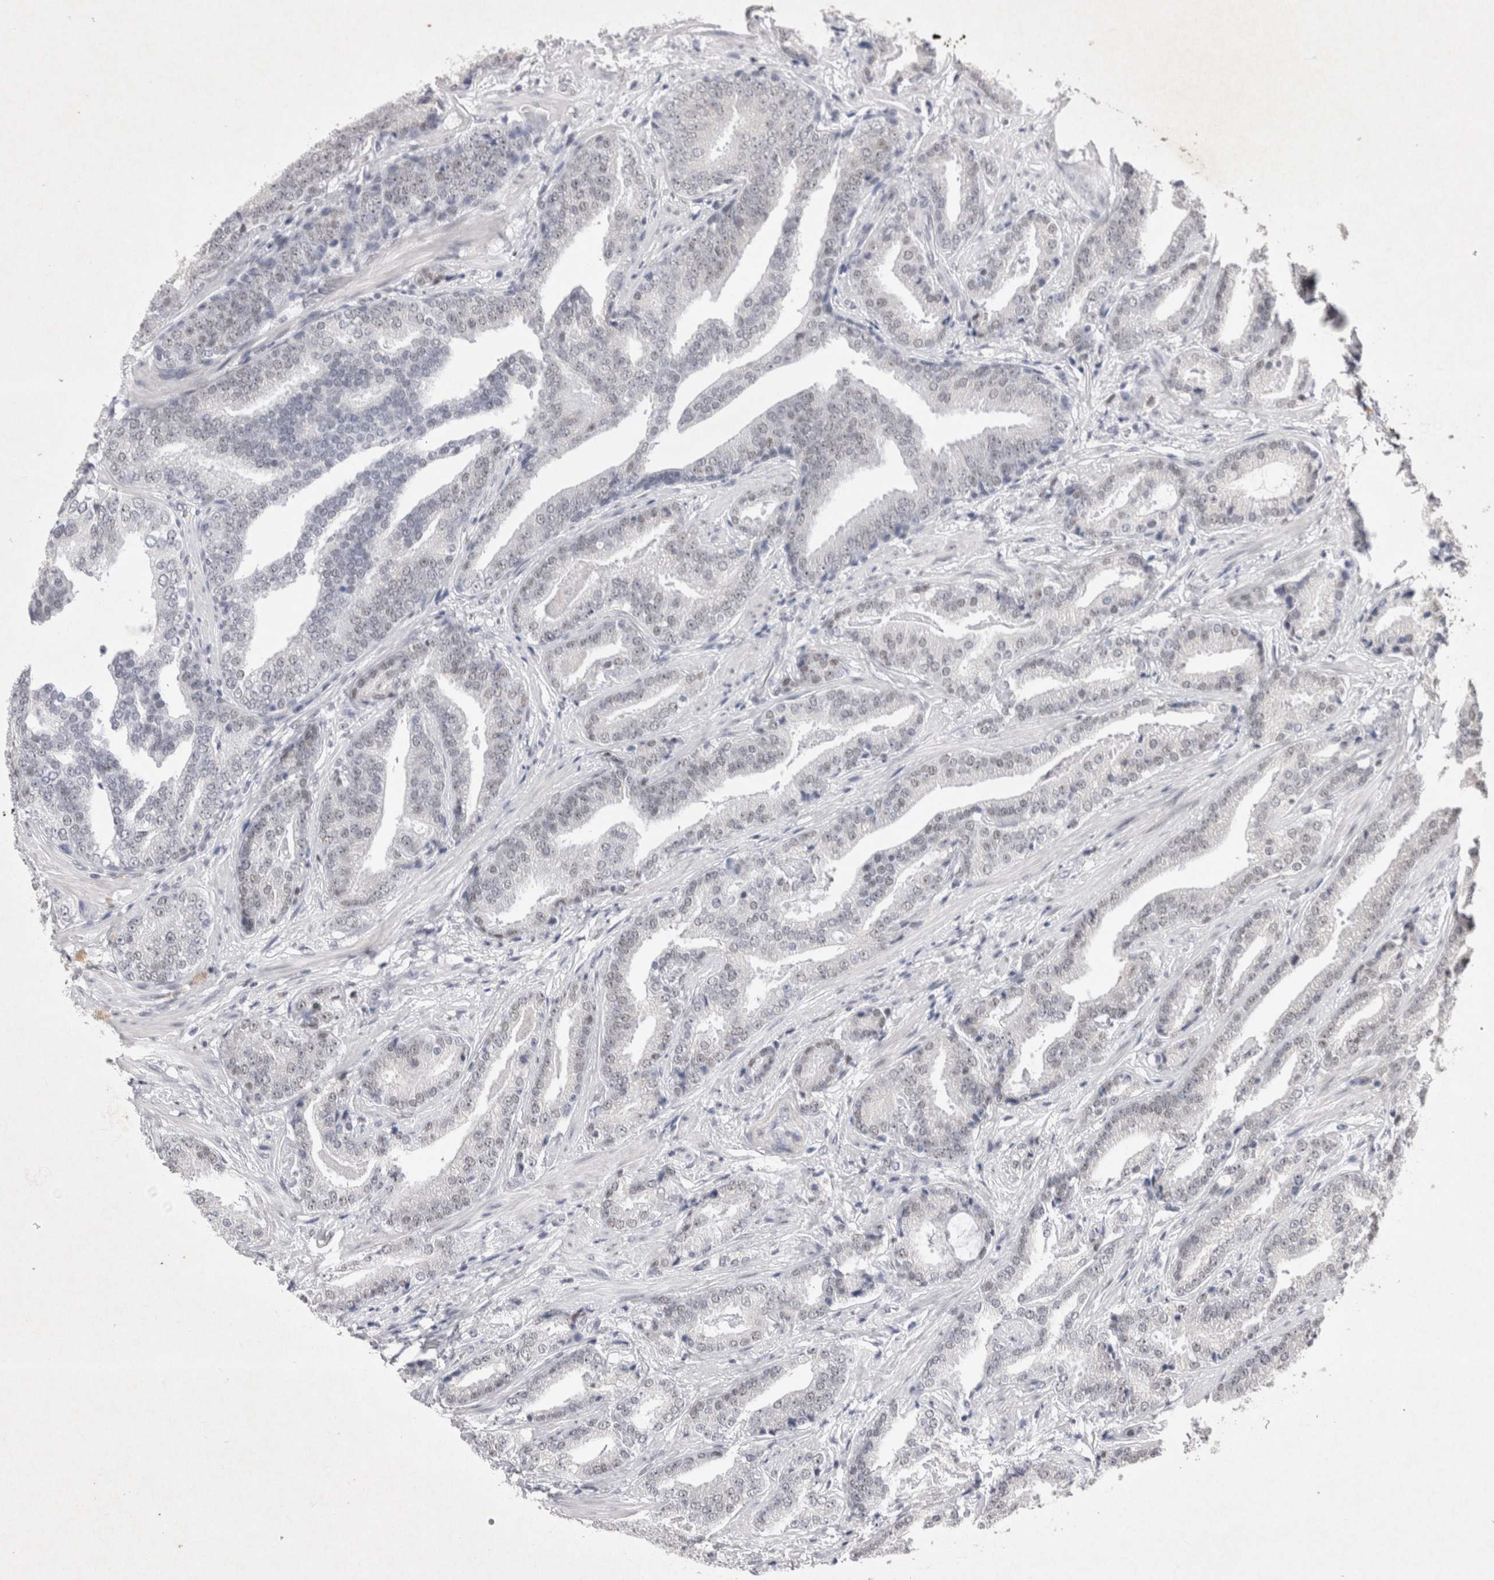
{"staining": {"intensity": "negative", "quantity": "none", "location": "none"}, "tissue": "prostate cancer", "cell_type": "Tumor cells", "image_type": "cancer", "snomed": [{"axis": "morphology", "description": "Adenocarcinoma, Low grade"}, {"axis": "topography", "description": "Prostate"}], "caption": "Prostate low-grade adenocarcinoma stained for a protein using IHC exhibits no expression tumor cells.", "gene": "RBM6", "patient": {"sex": "male", "age": 67}}